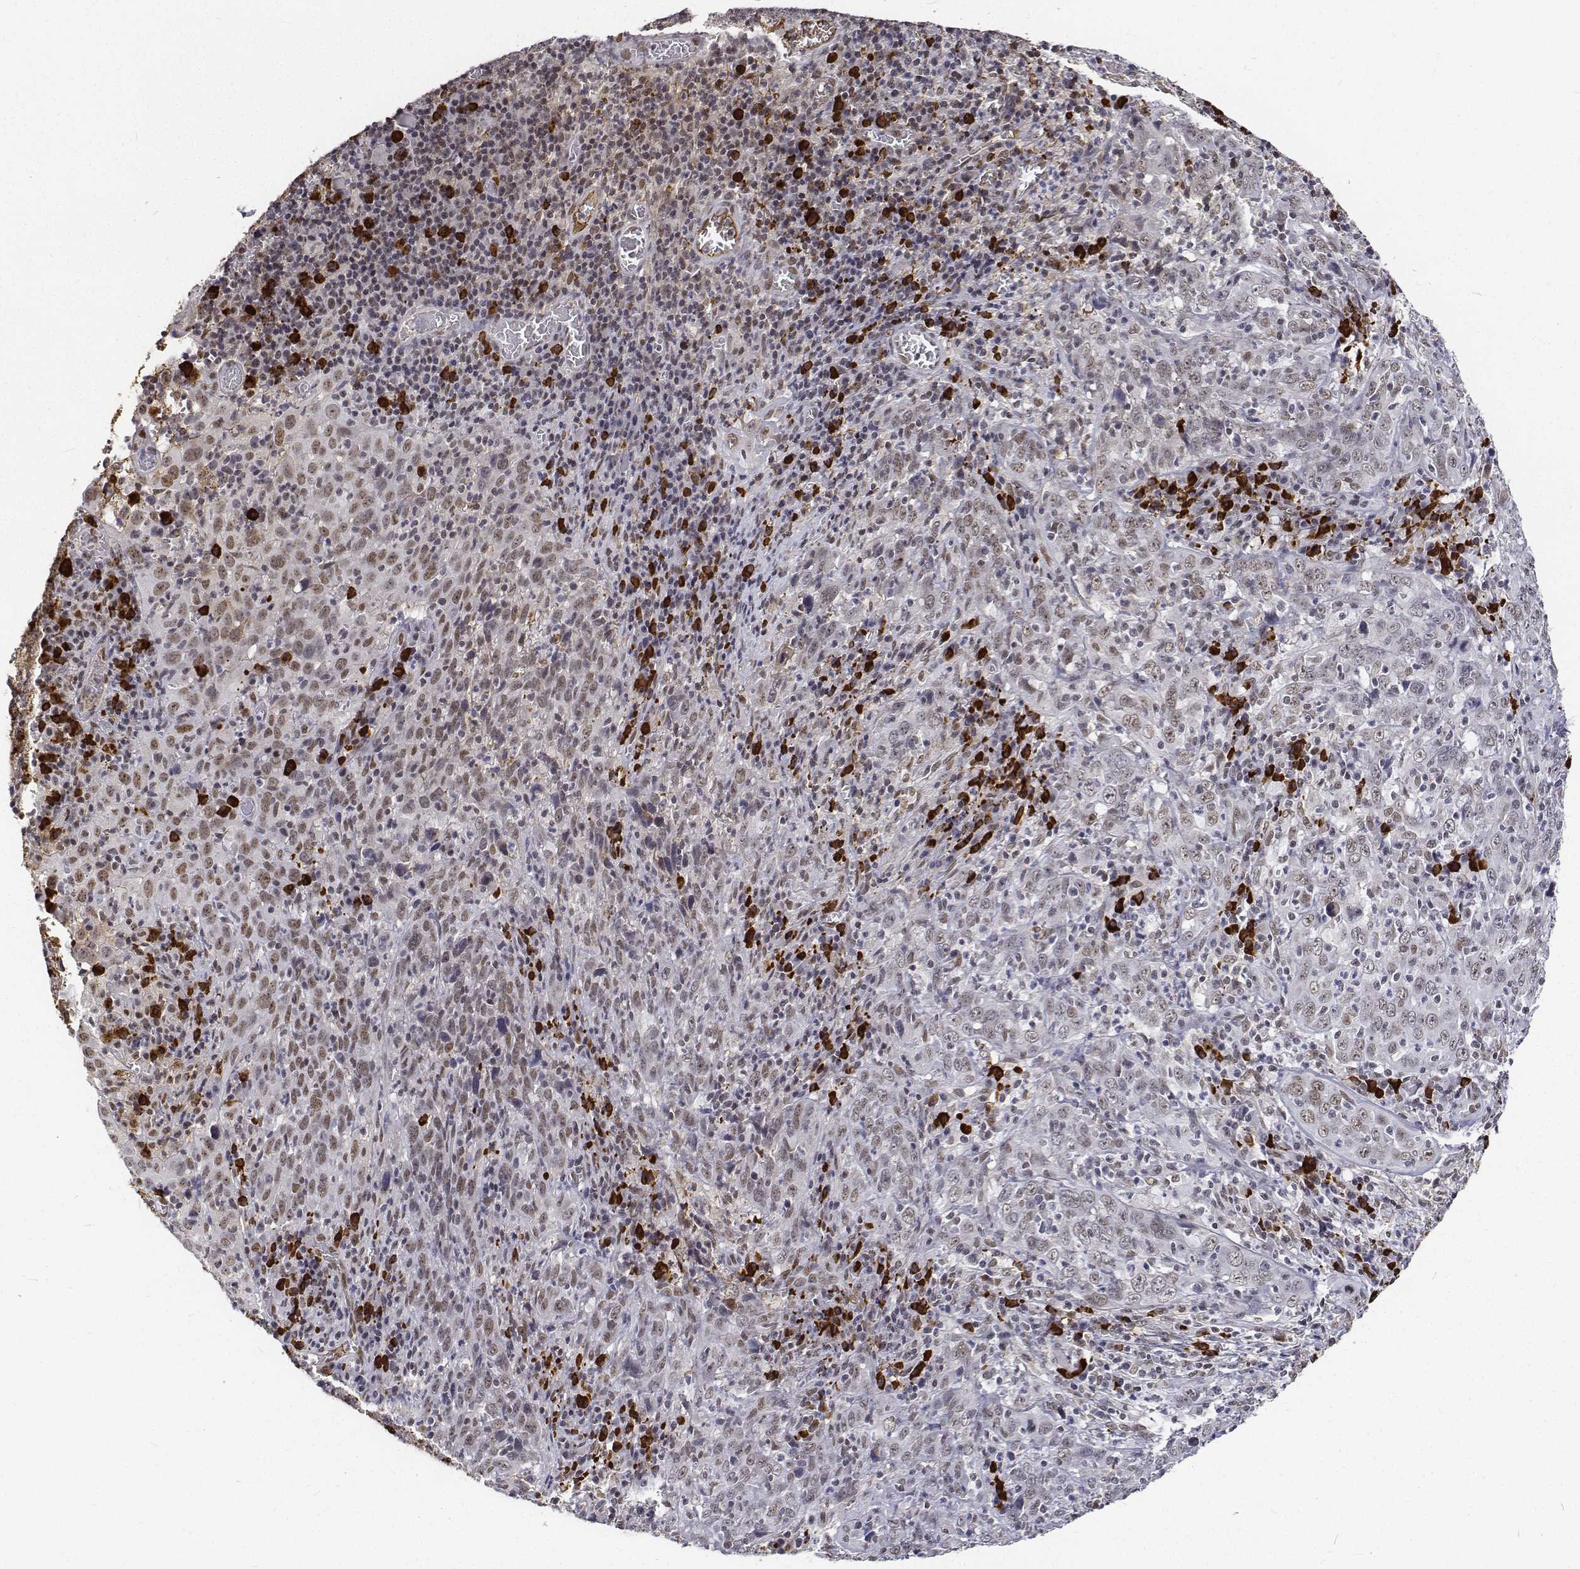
{"staining": {"intensity": "weak", "quantity": "25%-75%", "location": "nuclear"}, "tissue": "cervical cancer", "cell_type": "Tumor cells", "image_type": "cancer", "snomed": [{"axis": "morphology", "description": "Squamous cell carcinoma, NOS"}, {"axis": "topography", "description": "Cervix"}], "caption": "There is low levels of weak nuclear expression in tumor cells of squamous cell carcinoma (cervical), as demonstrated by immunohistochemical staining (brown color).", "gene": "ATRX", "patient": {"sex": "female", "age": 46}}